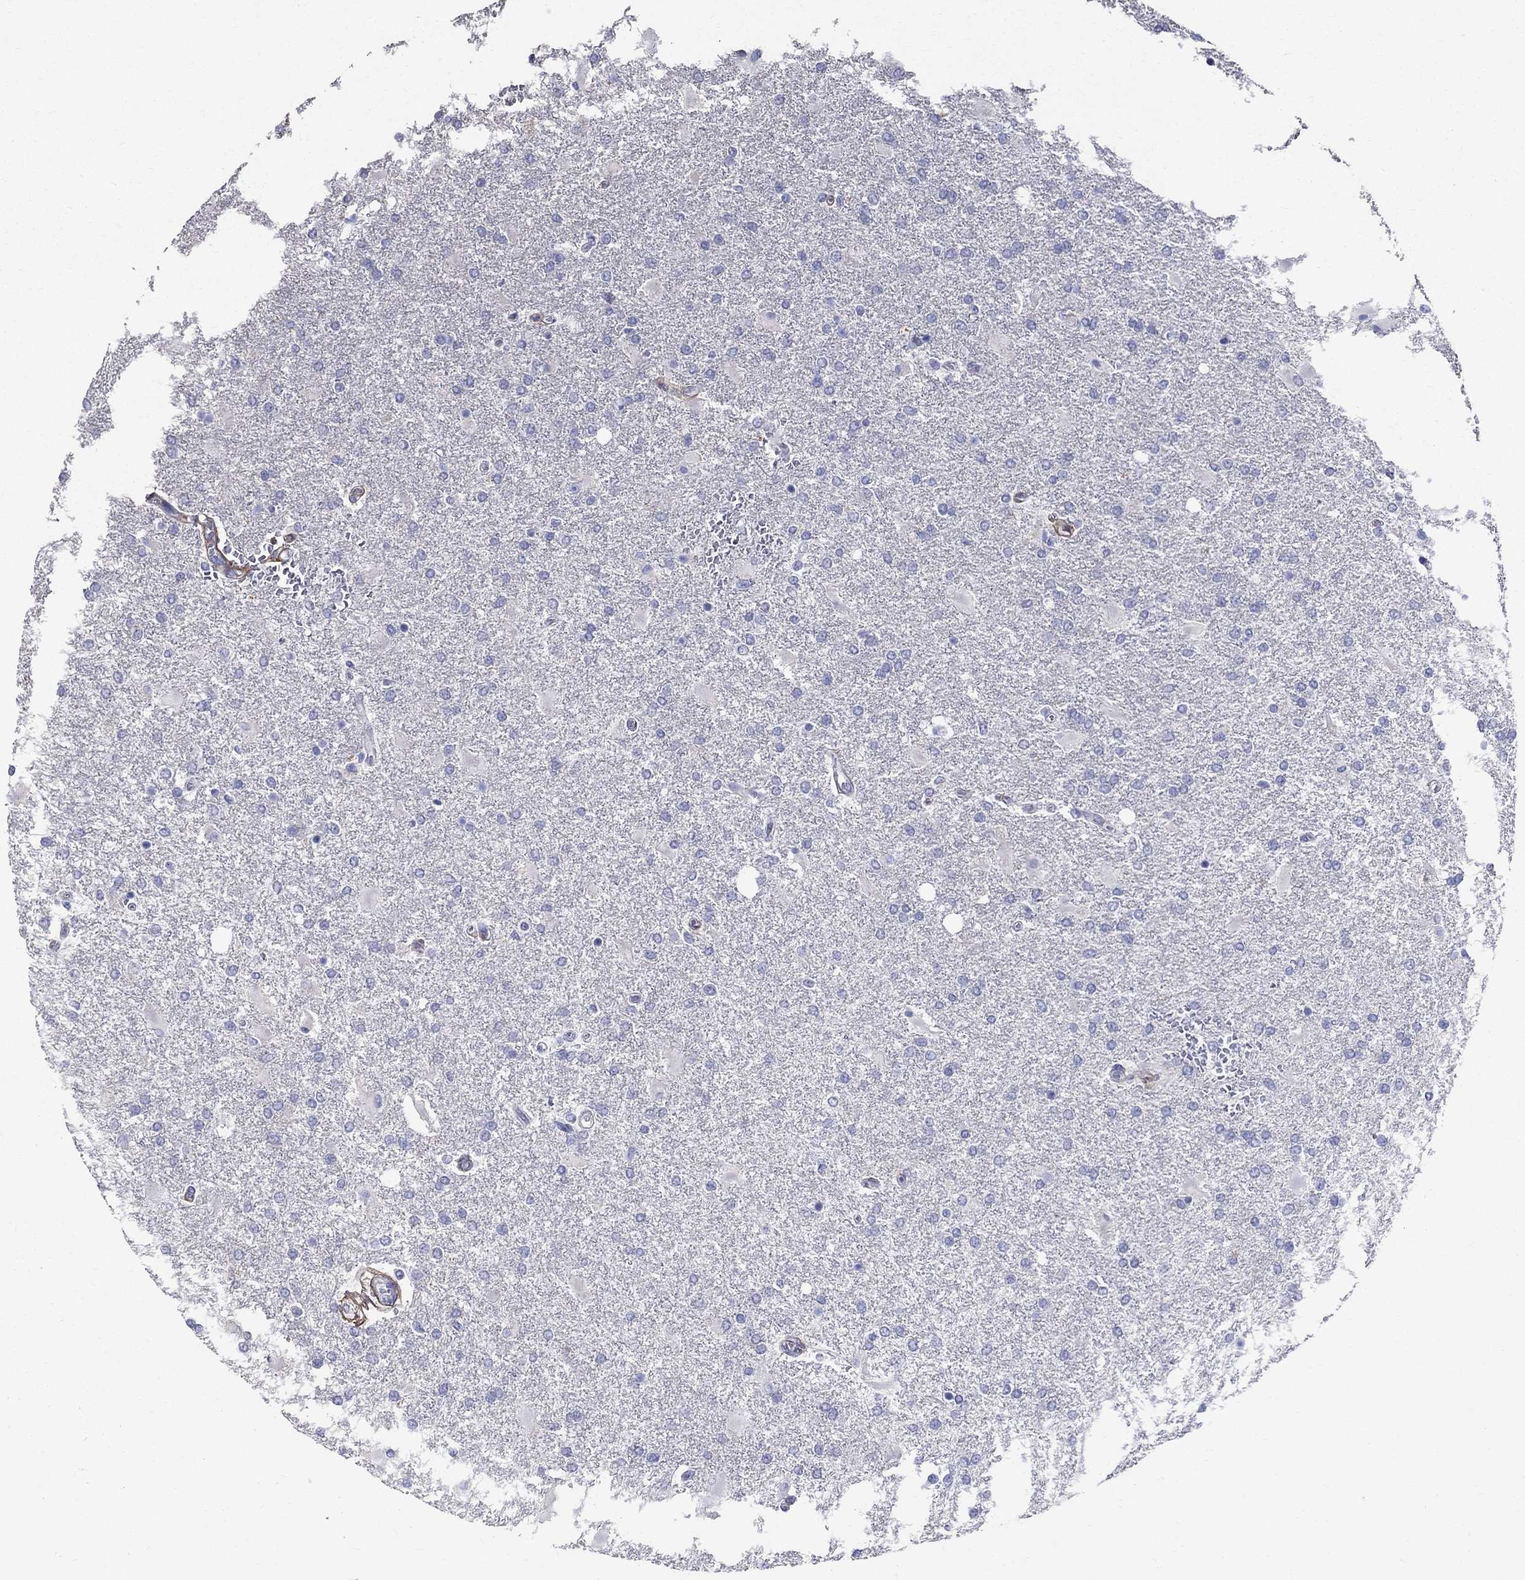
{"staining": {"intensity": "negative", "quantity": "none", "location": "none"}, "tissue": "glioma", "cell_type": "Tumor cells", "image_type": "cancer", "snomed": [{"axis": "morphology", "description": "Glioma, malignant, High grade"}, {"axis": "topography", "description": "Cerebral cortex"}], "caption": "DAB (3,3'-diaminobenzidine) immunohistochemical staining of malignant high-grade glioma shows no significant staining in tumor cells.", "gene": "ANXA10", "patient": {"sex": "male", "age": 79}}